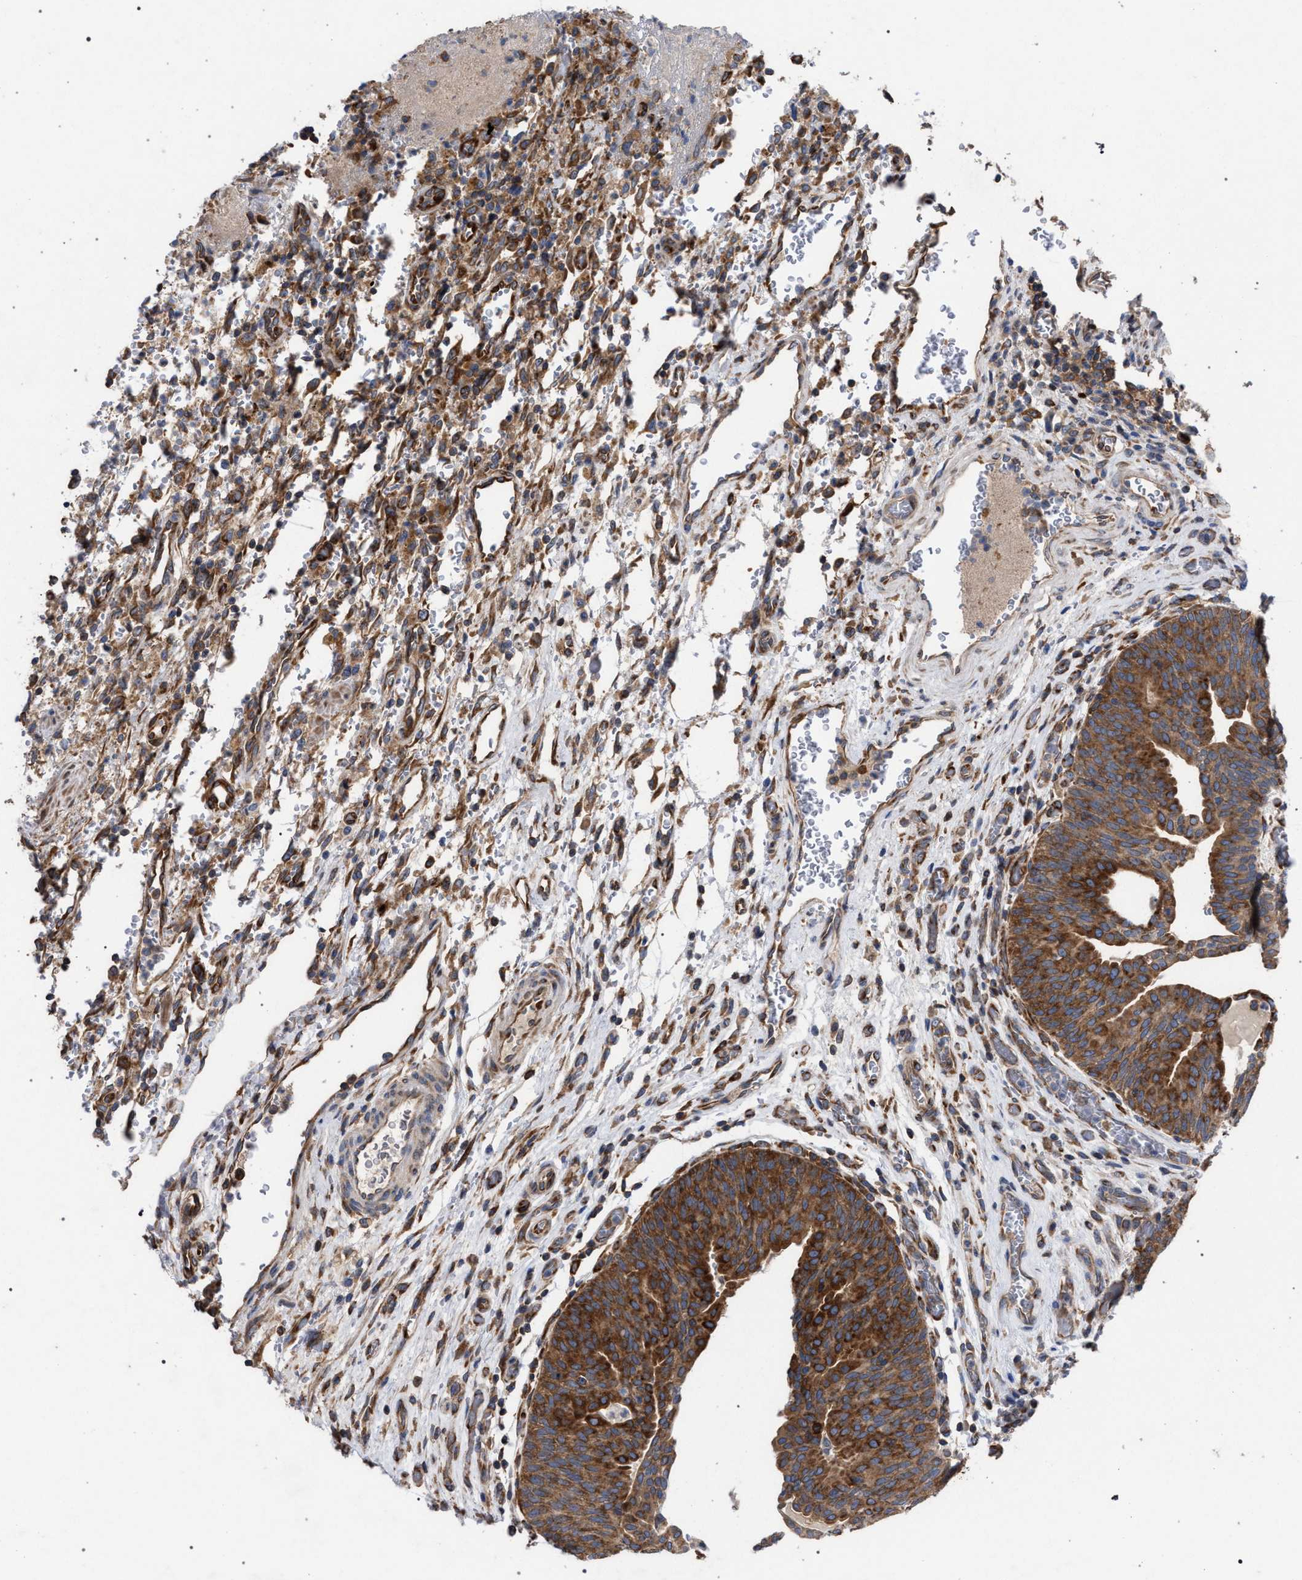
{"staining": {"intensity": "strong", "quantity": ">75%", "location": "cytoplasmic/membranous"}, "tissue": "urothelial cancer", "cell_type": "Tumor cells", "image_type": "cancer", "snomed": [{"axis": "morphology", "description": "Urothelial carcinoma, Low grade"}, {"axis": "morphology", "description": "Urothelial carcinoma, High grade"}, {"axis": "topography", "description": "Urinary bladder"}], "caption": "Protein expression analysis of urothelial carcinoma (high-grade) exhibits strong cytoplasmic/membranous staining in approximately >75% of tumor cells.", "gene": "CDR2L", "patient": {"sex": "male", "age": 35}}